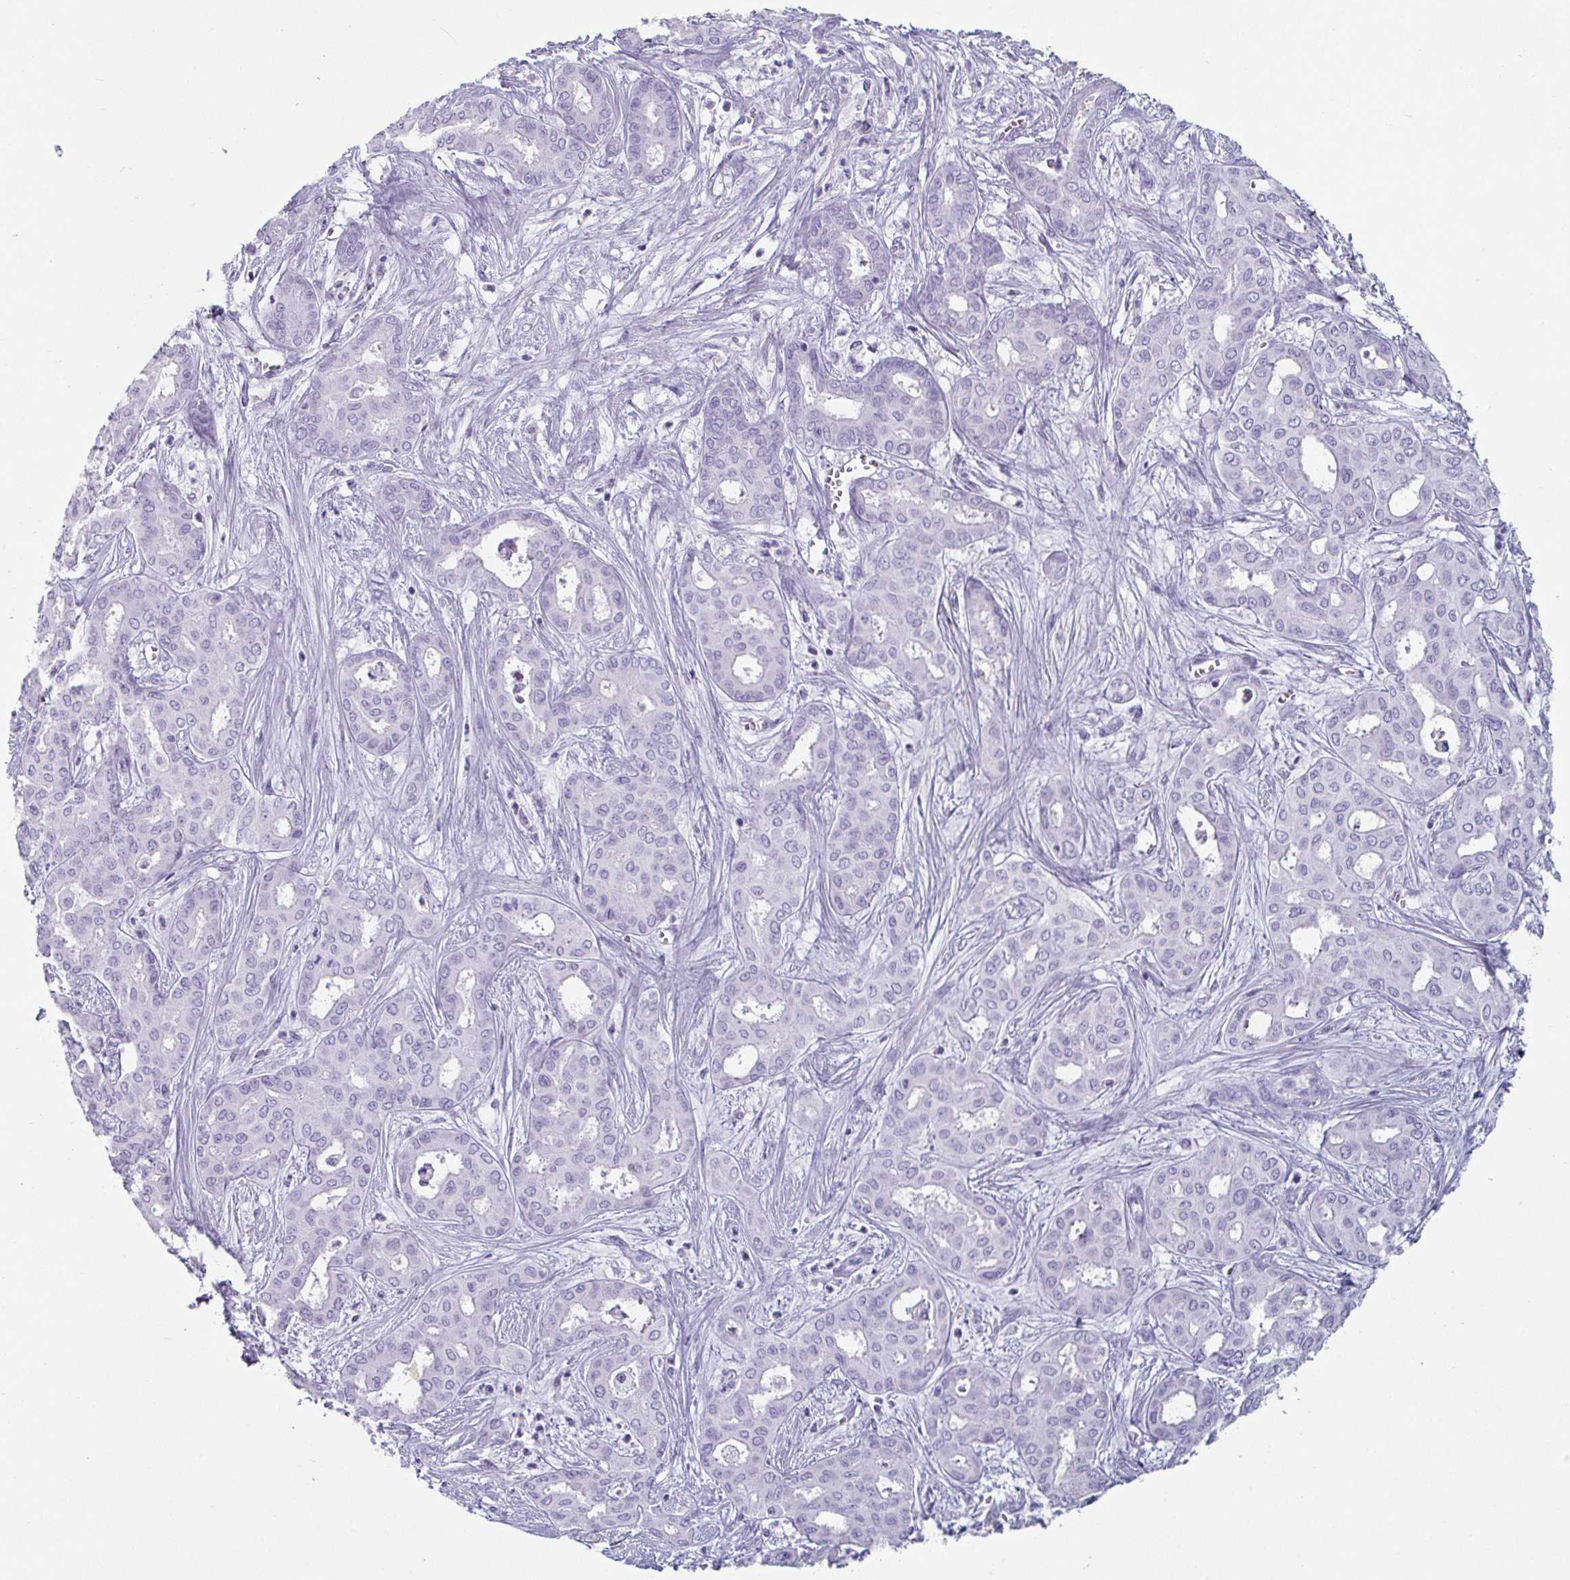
{"staining": {"intensity": "negative", "quantity": "none", "location": "none"}, "tissue": "liver cancer", "cell_type": "Tumor cells", "image_type": "cancer", "snomed": [{"axis": "morphology", "description": "Cholangiocarcinoma"}, {"axis": "topography", "description": "Liver"}], "caption": "The image demonstrates no staining of tumor cells in liver cancer. (Stains: DAB IHC with hematoxylin counter stain, Microscopy: brightfield microscopy at high magnification).", "gene": "CREG2", "patient": {"sex": "female", "age": 64}}